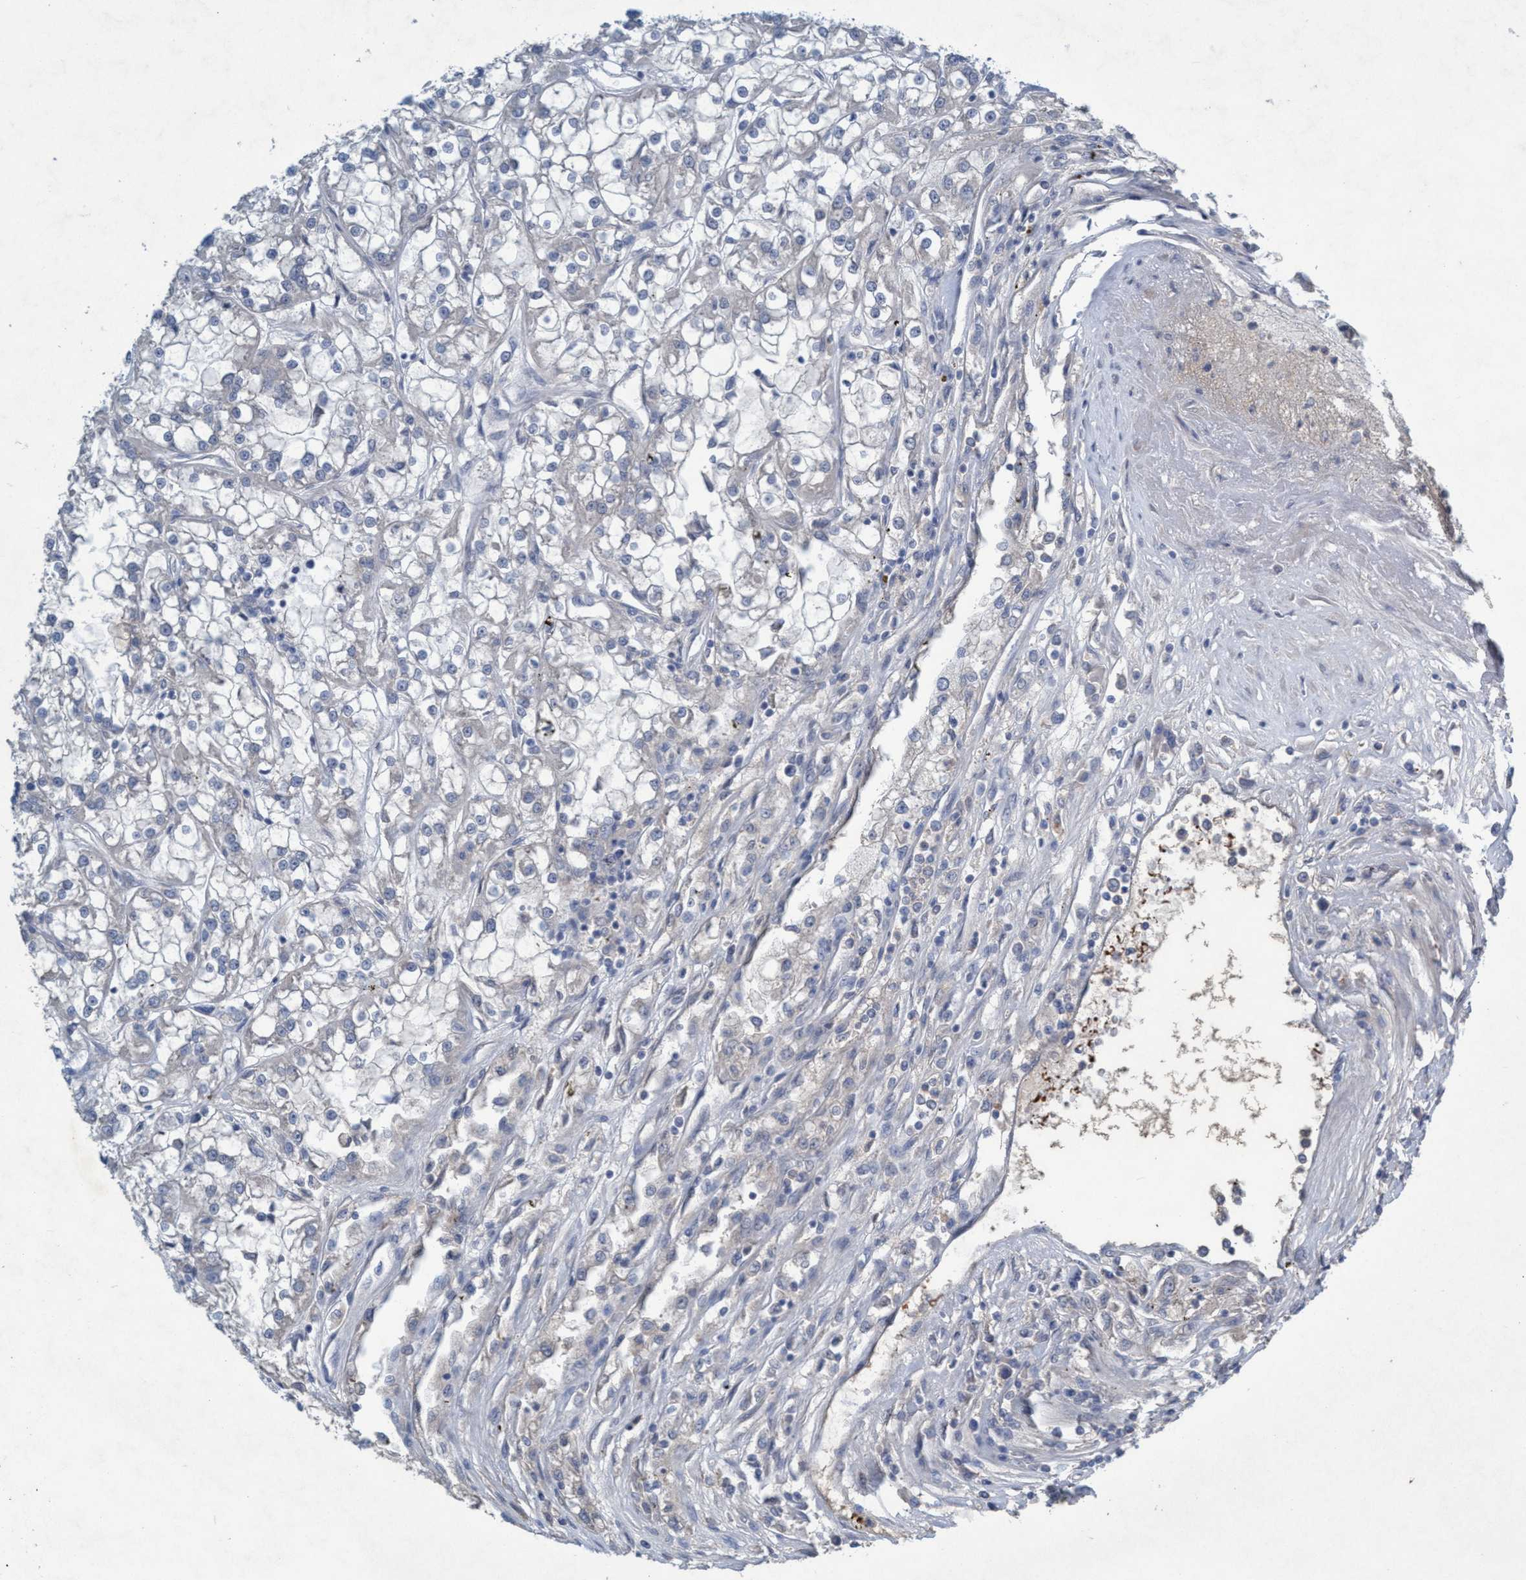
{"staining": {"intensity": "negative", "quantity": "none", "location": "none"}, "tissue": "renal cancer", "cell_type": "Tumor cells", "image_type": "cancer", "snomed": [{"axis": "morphology", "description": "Adenocarcinoma, NOS"}, {"axis": "topography", "description": "Kidney"}], "caption": "This is an immunohistochemistry photomicrograph of renal cancer. There is no staining in tumor cells.", "gene": "RNF208", "patient": {"sex": "female", "age": 52}}